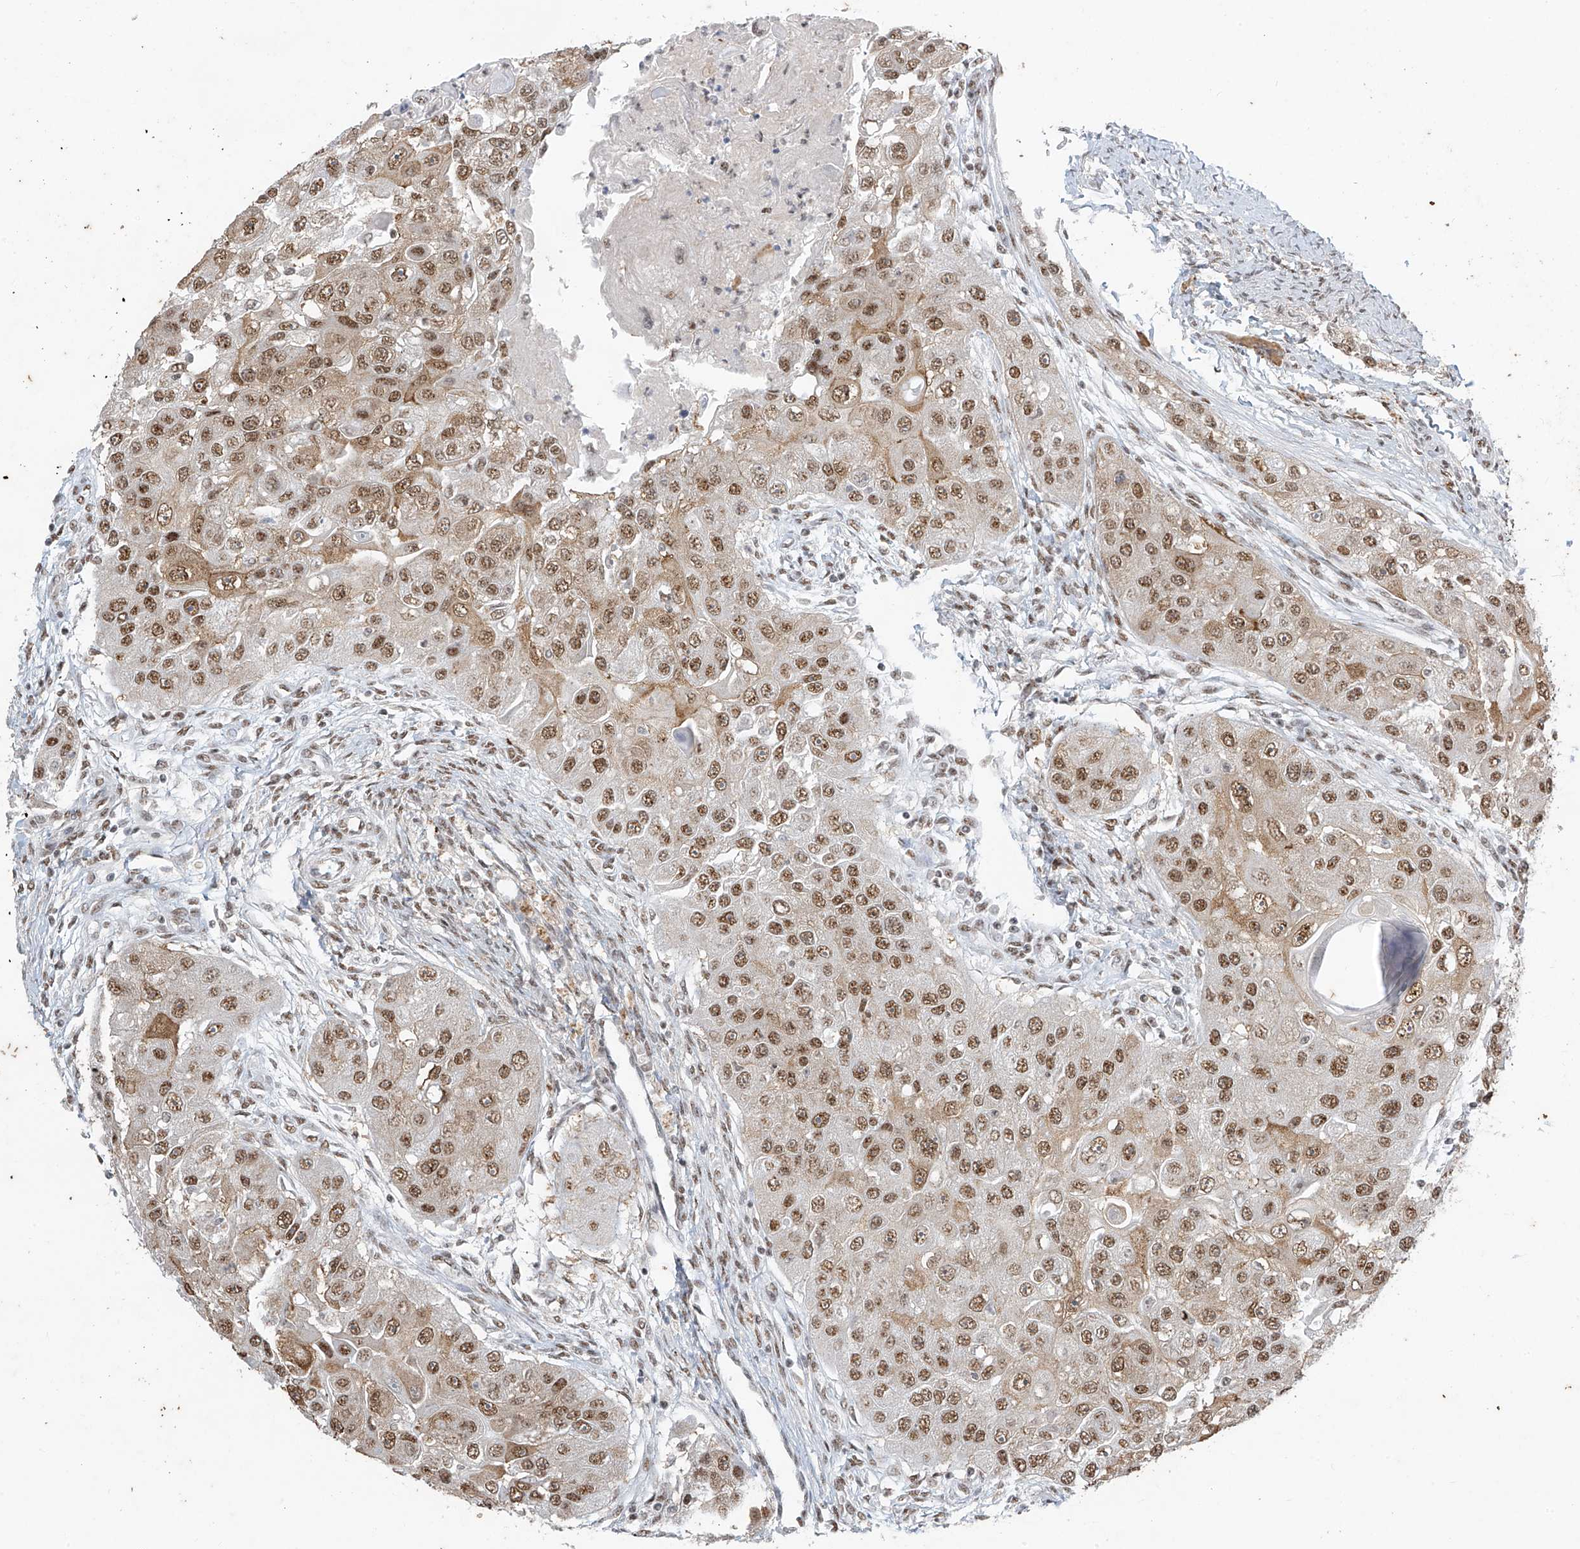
{"staining": {"intensity": "moderate", "quantity": ">75%", "location": "nuclear"}, "tissue": "head and neck cancer", "cell_type": "Tumor cells", "image_type": "cancer", "snomed": [{"axis": "morphology", "description": "Normal tissue, NOS"}, {"axis": "morphology", "description": "Squamous cell carcinoma, NOS"}, {"axis": "topography", "description": "Skeletal muscle"}, {"axis": "topography", "description": "Head-Neck"}], "caption": "Immunohistochemistry staining of squamous cell carcinoma (head and neck), which exhibits medium levels of moderate nuclear staining in approximately >75% of tumor cells indicating moderate nuclear protein positivity. The staining was performed using DAB (brown) for protein detection and nuclei were counterstained in hematoxylin (blue).", "gene": "TFEC", "patient": {"sex": "male", "age": 51}}